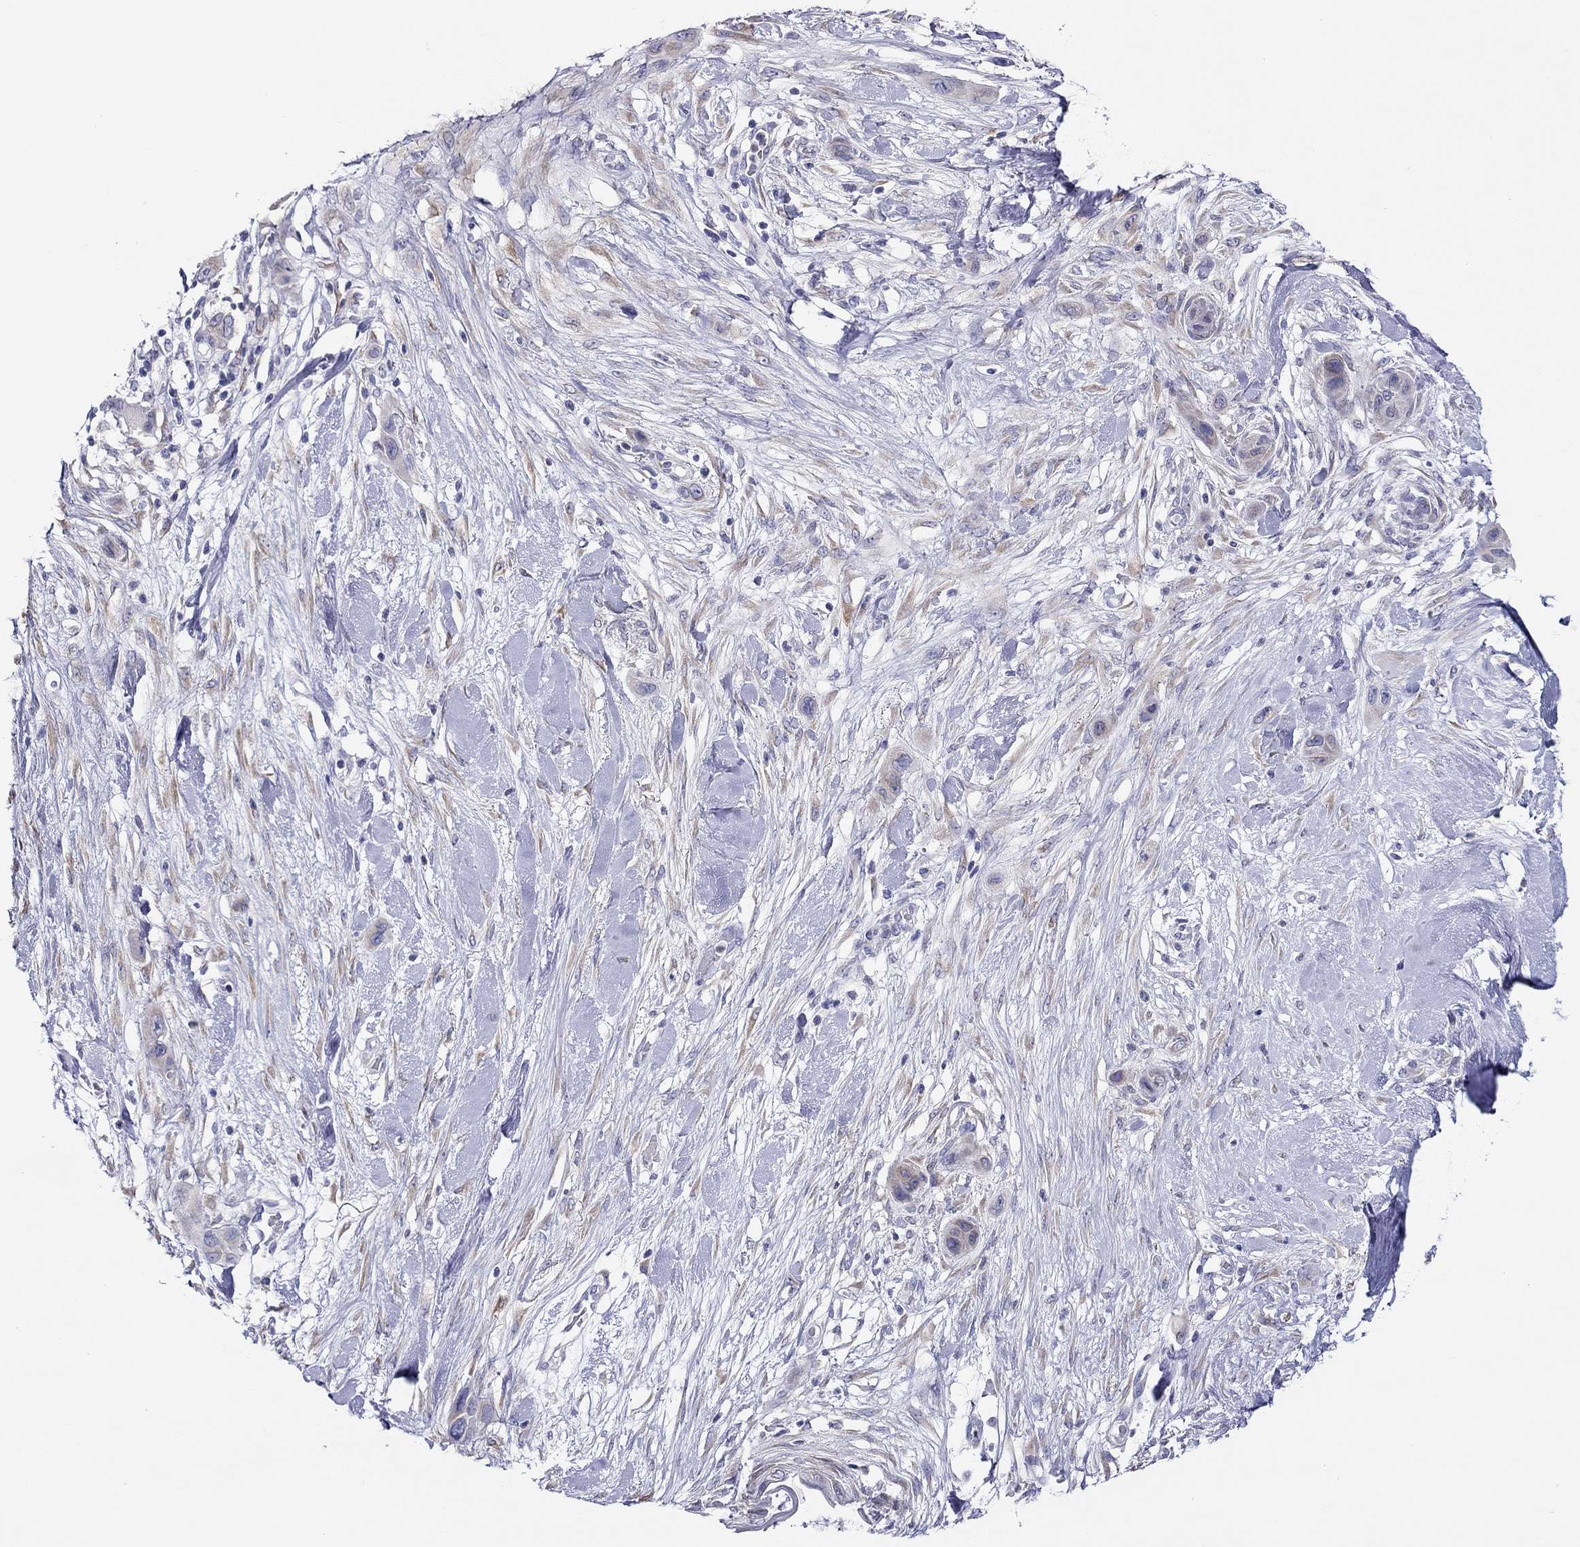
{"staining": {"intensity": "weak", "quantity": "<25%", "location": "cytoplasmic/membranous"}, "tissue": "skin cancer", "cell_type": "Tumor cells", "image_type": "cancer", "snomed": [{"axis": "morphology", "description": "Squamous cell carcinoma, NOS"}, {"axis": "topography", "description": "Skin"}], "caption": "Immunohistochemical staining of human skin cancer displays no significant expression in tumor cells. (DAB (3,3'-diaminobenzidine) IHC with hematoxylin counter stain).", "gene": "SLC46A2", "patient": {"sex": "male", "age": 79}}